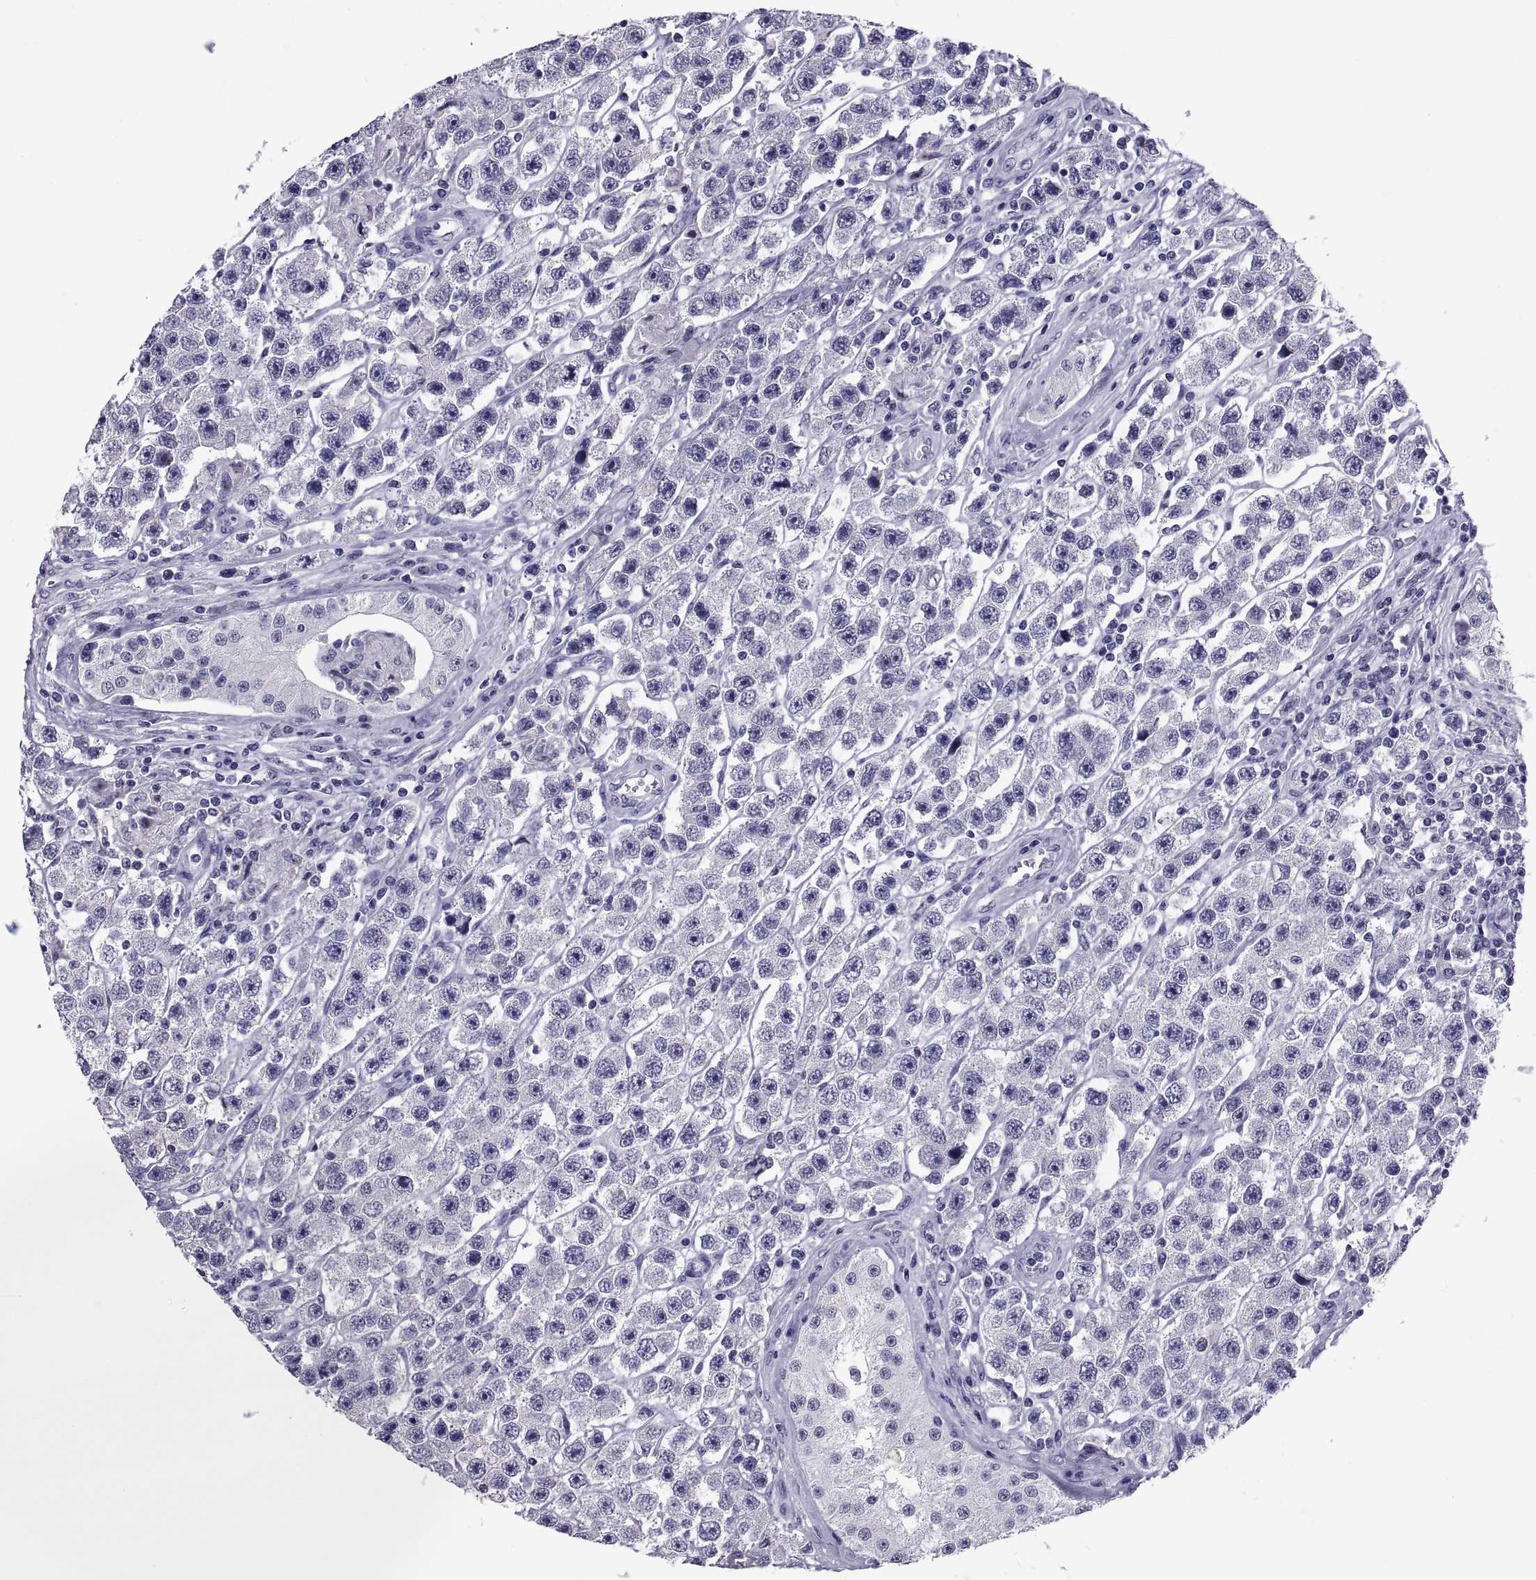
{"staining": {"intensity": "negative", "quantity": "none", "location": "none"}, "tissue": "testis cancer", "cell_type": "Tumor cells", "image_type": "cancer", "snomed": [{"axis": "morphology", "description": "Seminoma, NOS"}, {"axis": "topography", "description": "Testis"}], "caption": "A photomicrograph of human testis cancer (seminoma) is negative for staining in tumor cells.", "gene": "TGFBR3L", "patient": {"sex": "male", "age": 45}}